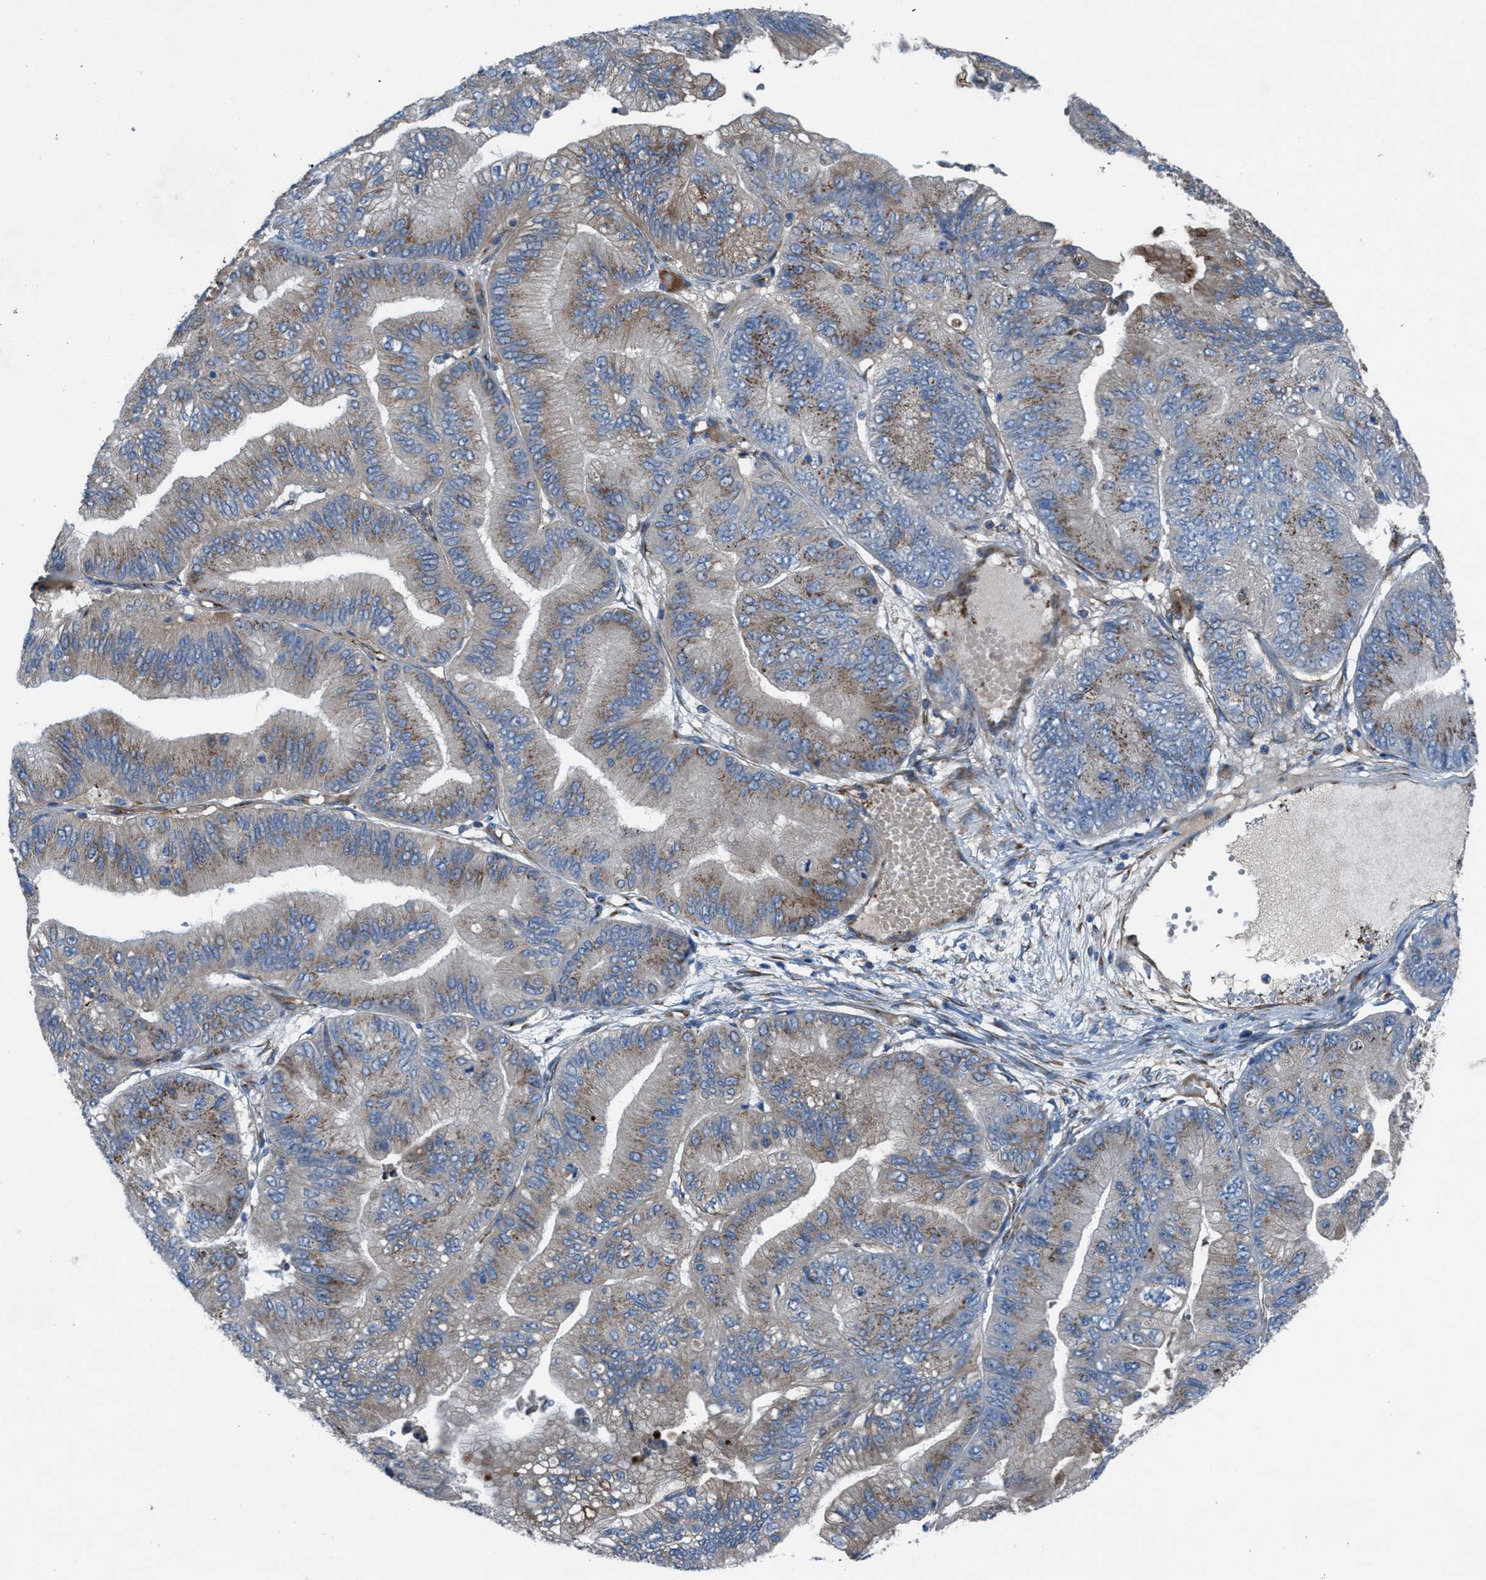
{"staining": {"intensity": "strong", "quantity": "<25%", "location": "cytoplasmic/membranous"}, "tissue": "ovarian cancer", "cell_type": "Tumor cells", "image_type": "cancer", "snomed": [{"axis": "morphology", "description": "Cystadenocarcinoma, mucinous, NOS"}, {"axis": "topography", "description": "Ovary"}], "caption": "The immunohistochemical stain shows strong cytoplasmic/membranous positivity in tumor cells of mucinous cystadenocarcinoma (ovarian) tissue.", "gene": "SLC6A9", "patient": {"sex": "female", "age": 61}}